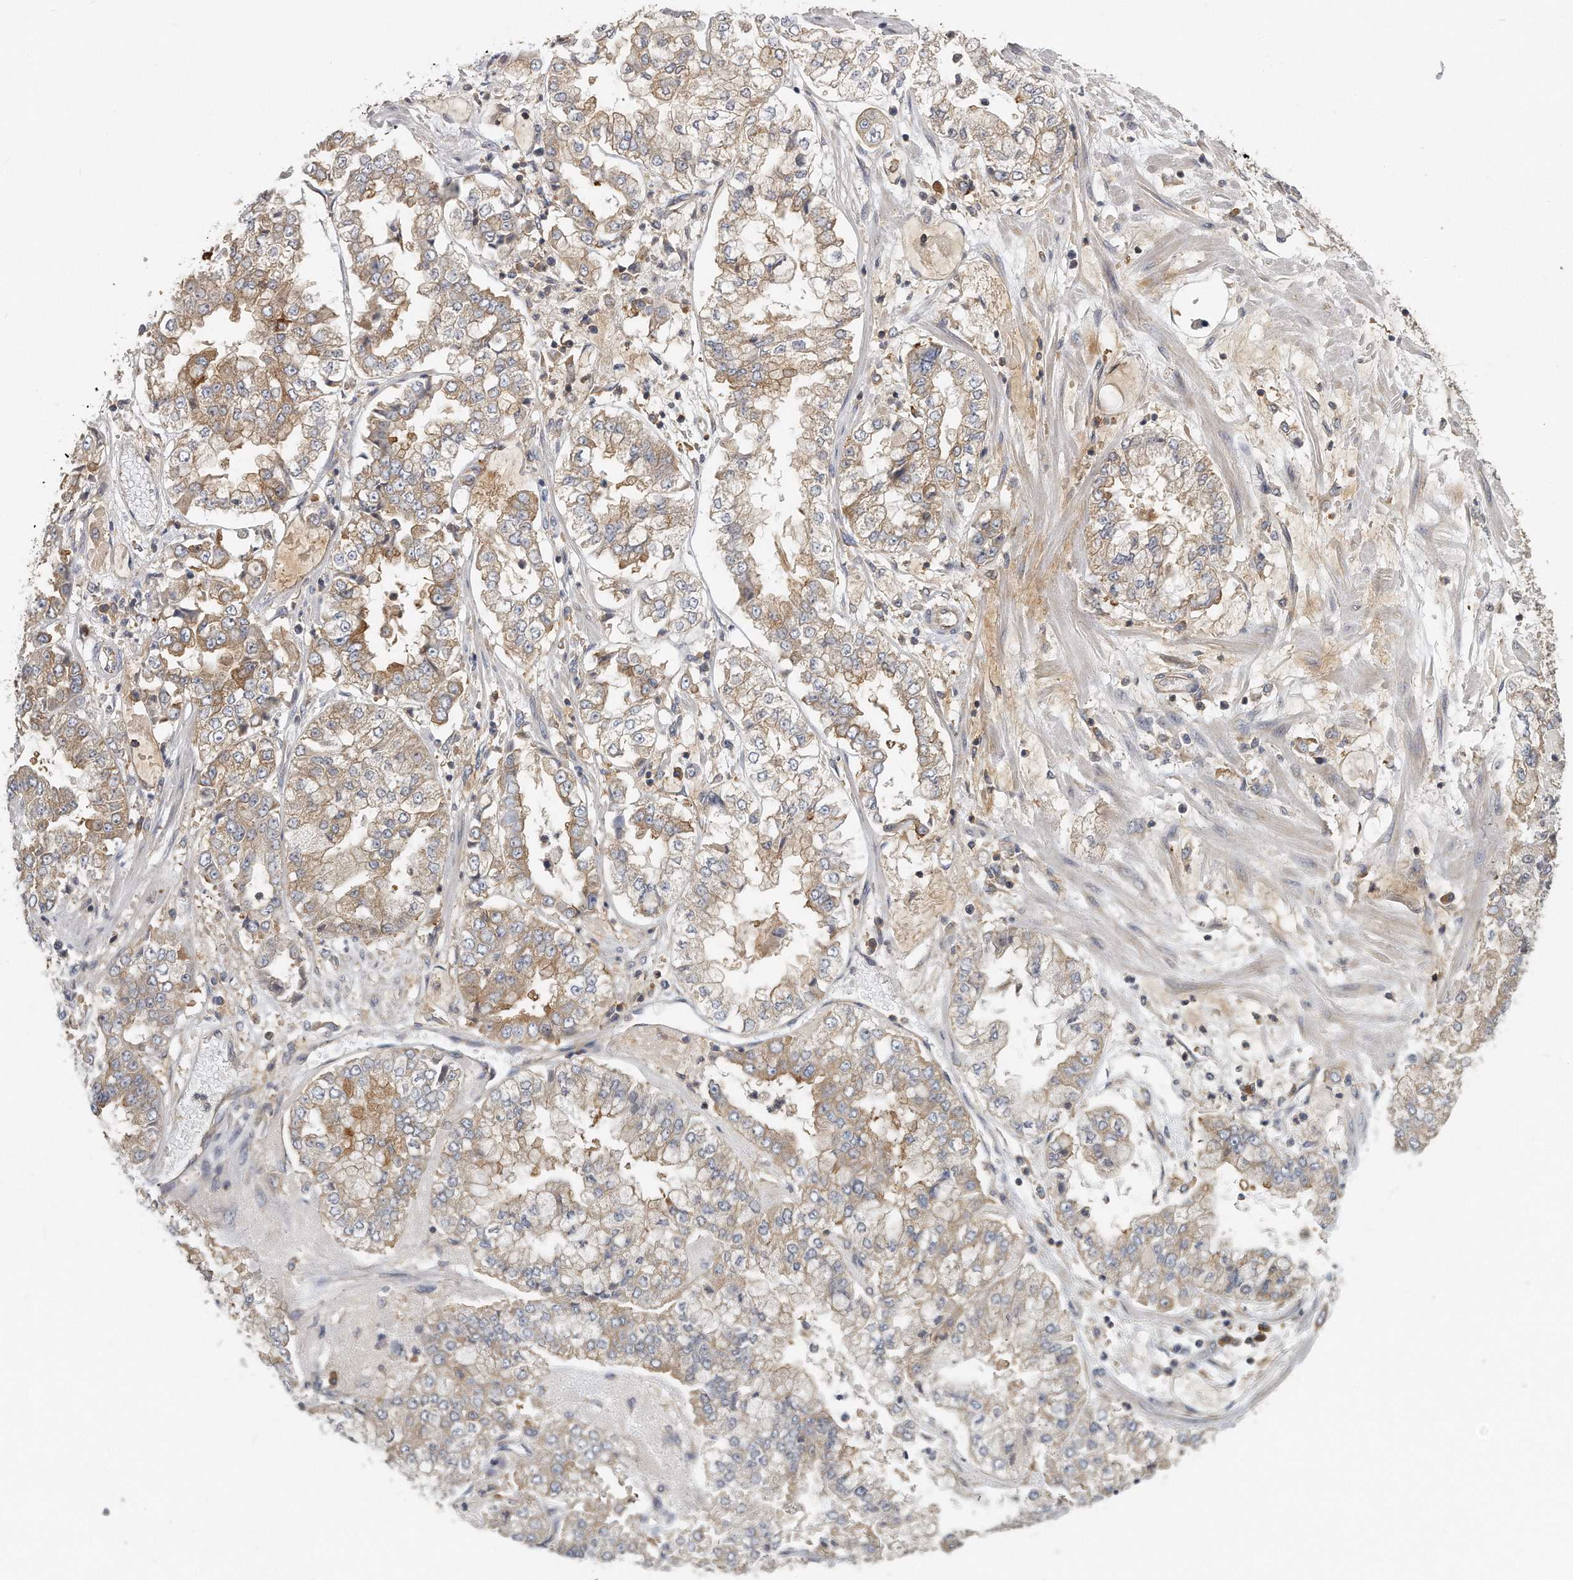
{"staining": {"intensity": "moderate", "quantity": "25%-75%", "location": "cytoplasmic/membranous"}, "tissue": "stomach cancer", "cell_type": "Tumor cells", "image_type": "cancer", "snomed": [{"axis": "morphology", "description": "Adenocarcinoma, NOS"}, {"axis": "topography", "description": "Stomach"}], "caption": "Immunohistochemical staining of human stomach cancer reveals moderate cytoplasmic/membranous protein expression in approximately 25%-75% of tumor cells.", "gene": "EIF3I", "patient": {"sex": "male", "age": 76}}